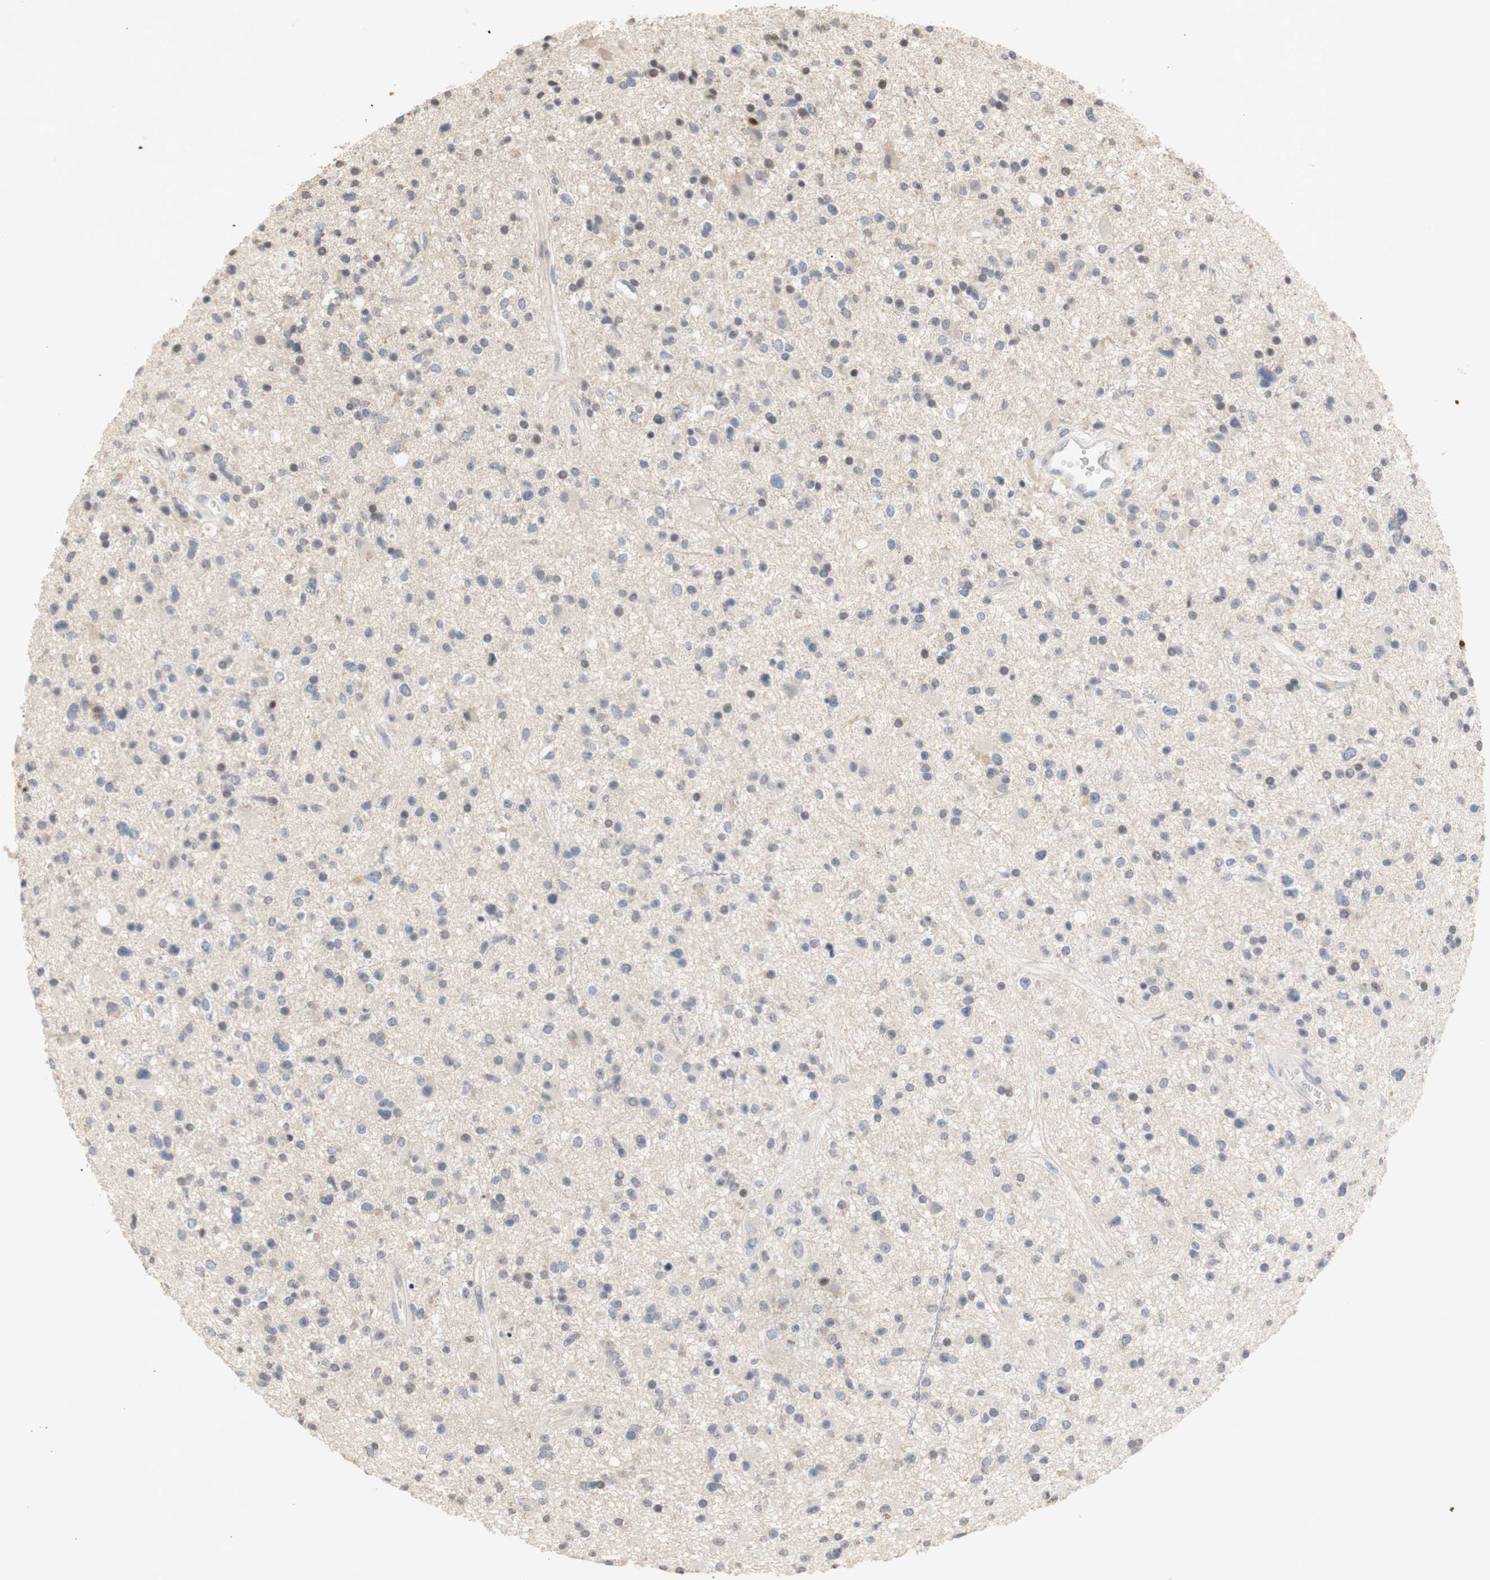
{"staining": {"intensity": "negative", "quantity": "none", "location": "none"}, "tissue": "glioma", "cell_type": "Tumor cells", "image_type": "cancer", "snomed": [{"axis": "morphology", "description": "Glioma, malignant, High grade"}, {"axis": "topography", "description": "Brain"}], "caption": "The image displays no significant positivity in tumor cells of glioma.", "gene": "FOSB", "patient": {"sex": "male", "age": 33}}